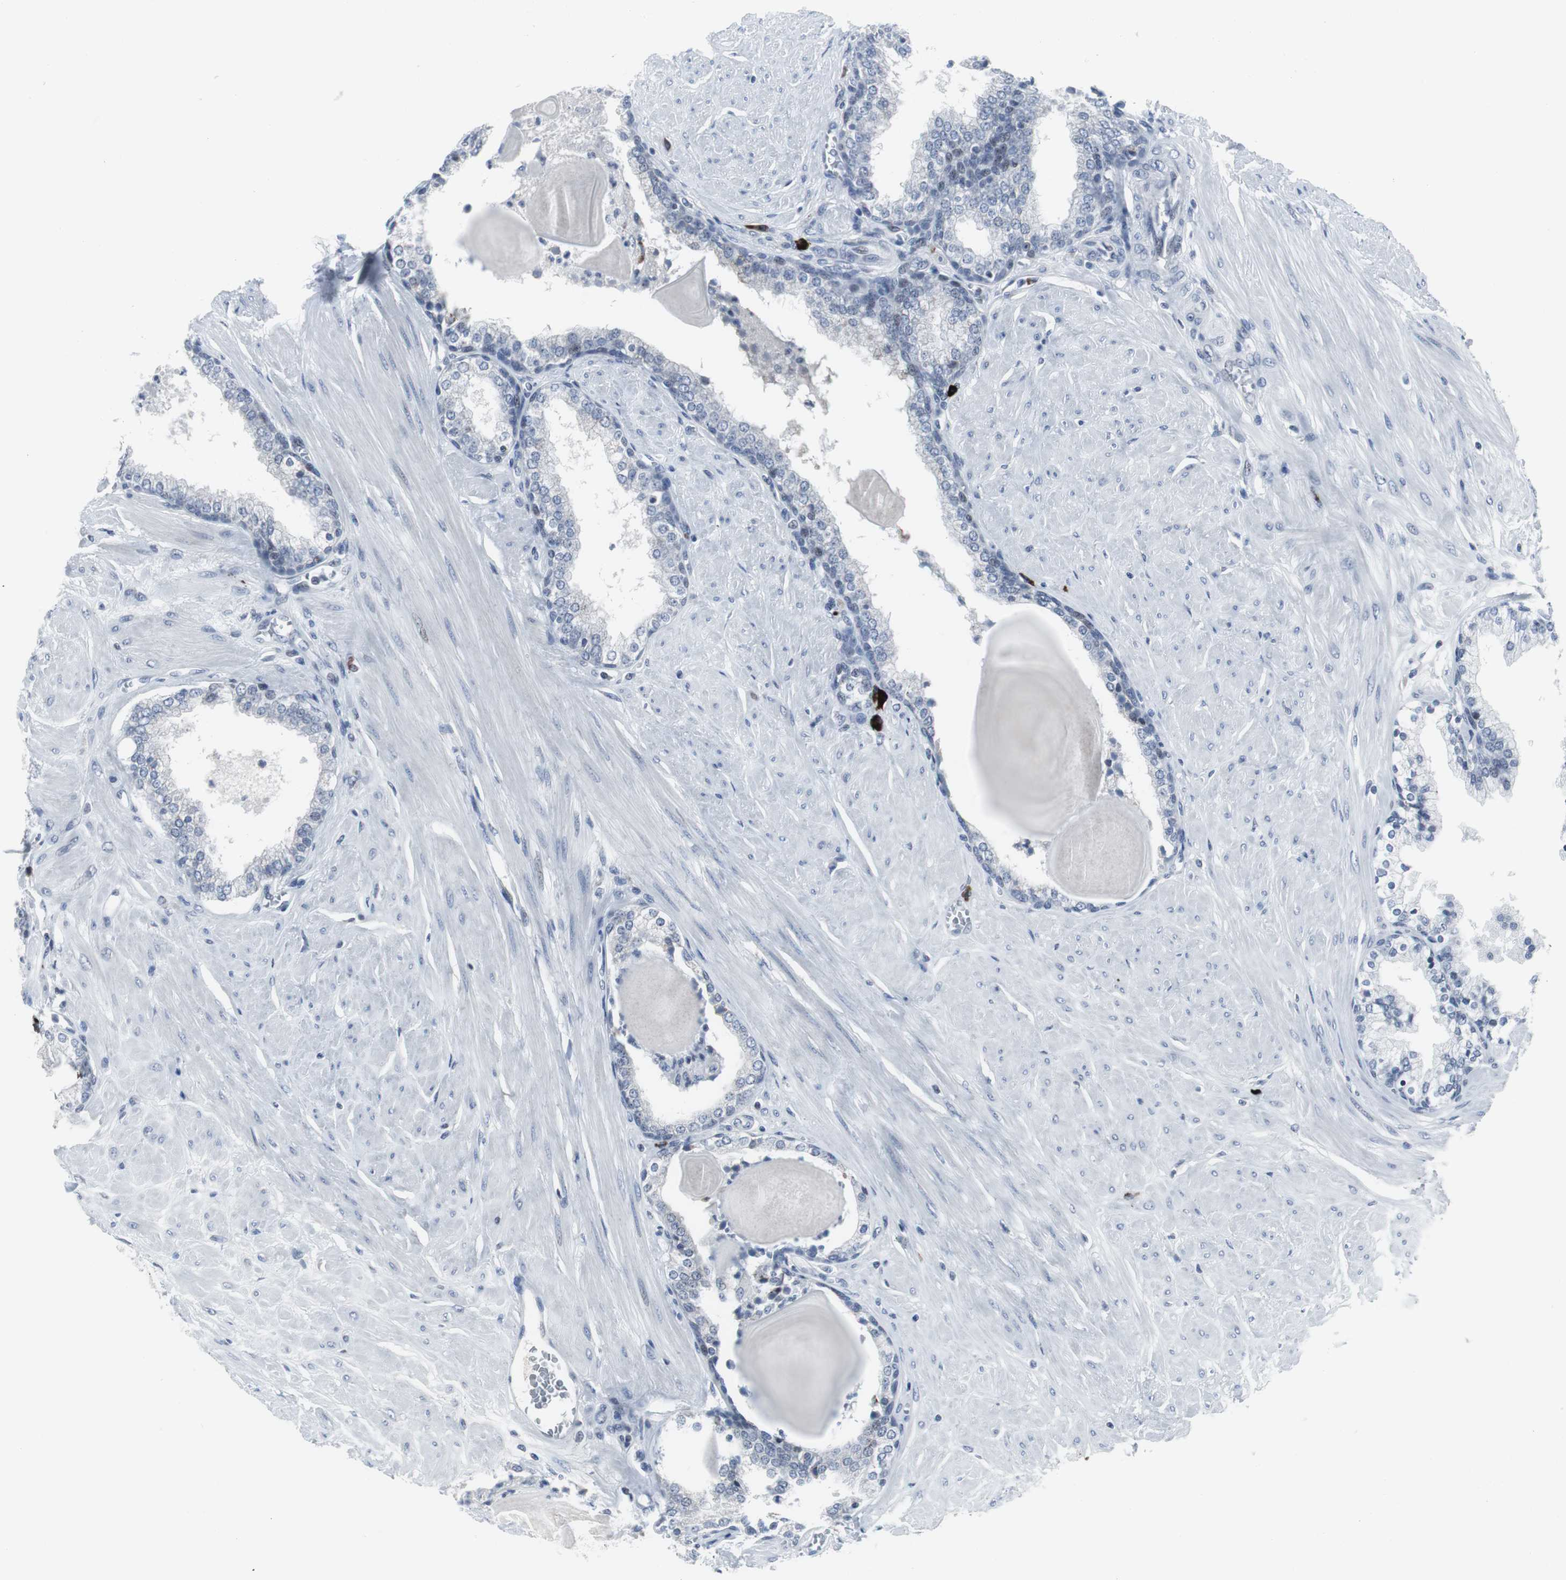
{"staining": {"intensity": "negative", "quantity": "none", "location": "none"}, "tissue": "prostate", "cell_type": "Glandular cells", "image_type": "normal", "snomed": [{"axis": "morphology", "description": "Normal tissue, NOS"}, {"axis": "topography", "description": "Prostate"}], "caption": "The image demonstrates no significant staining in glandular cells of prostate.", "gene": "DOK1", "patient": {"sex": "male", "age": 51}}